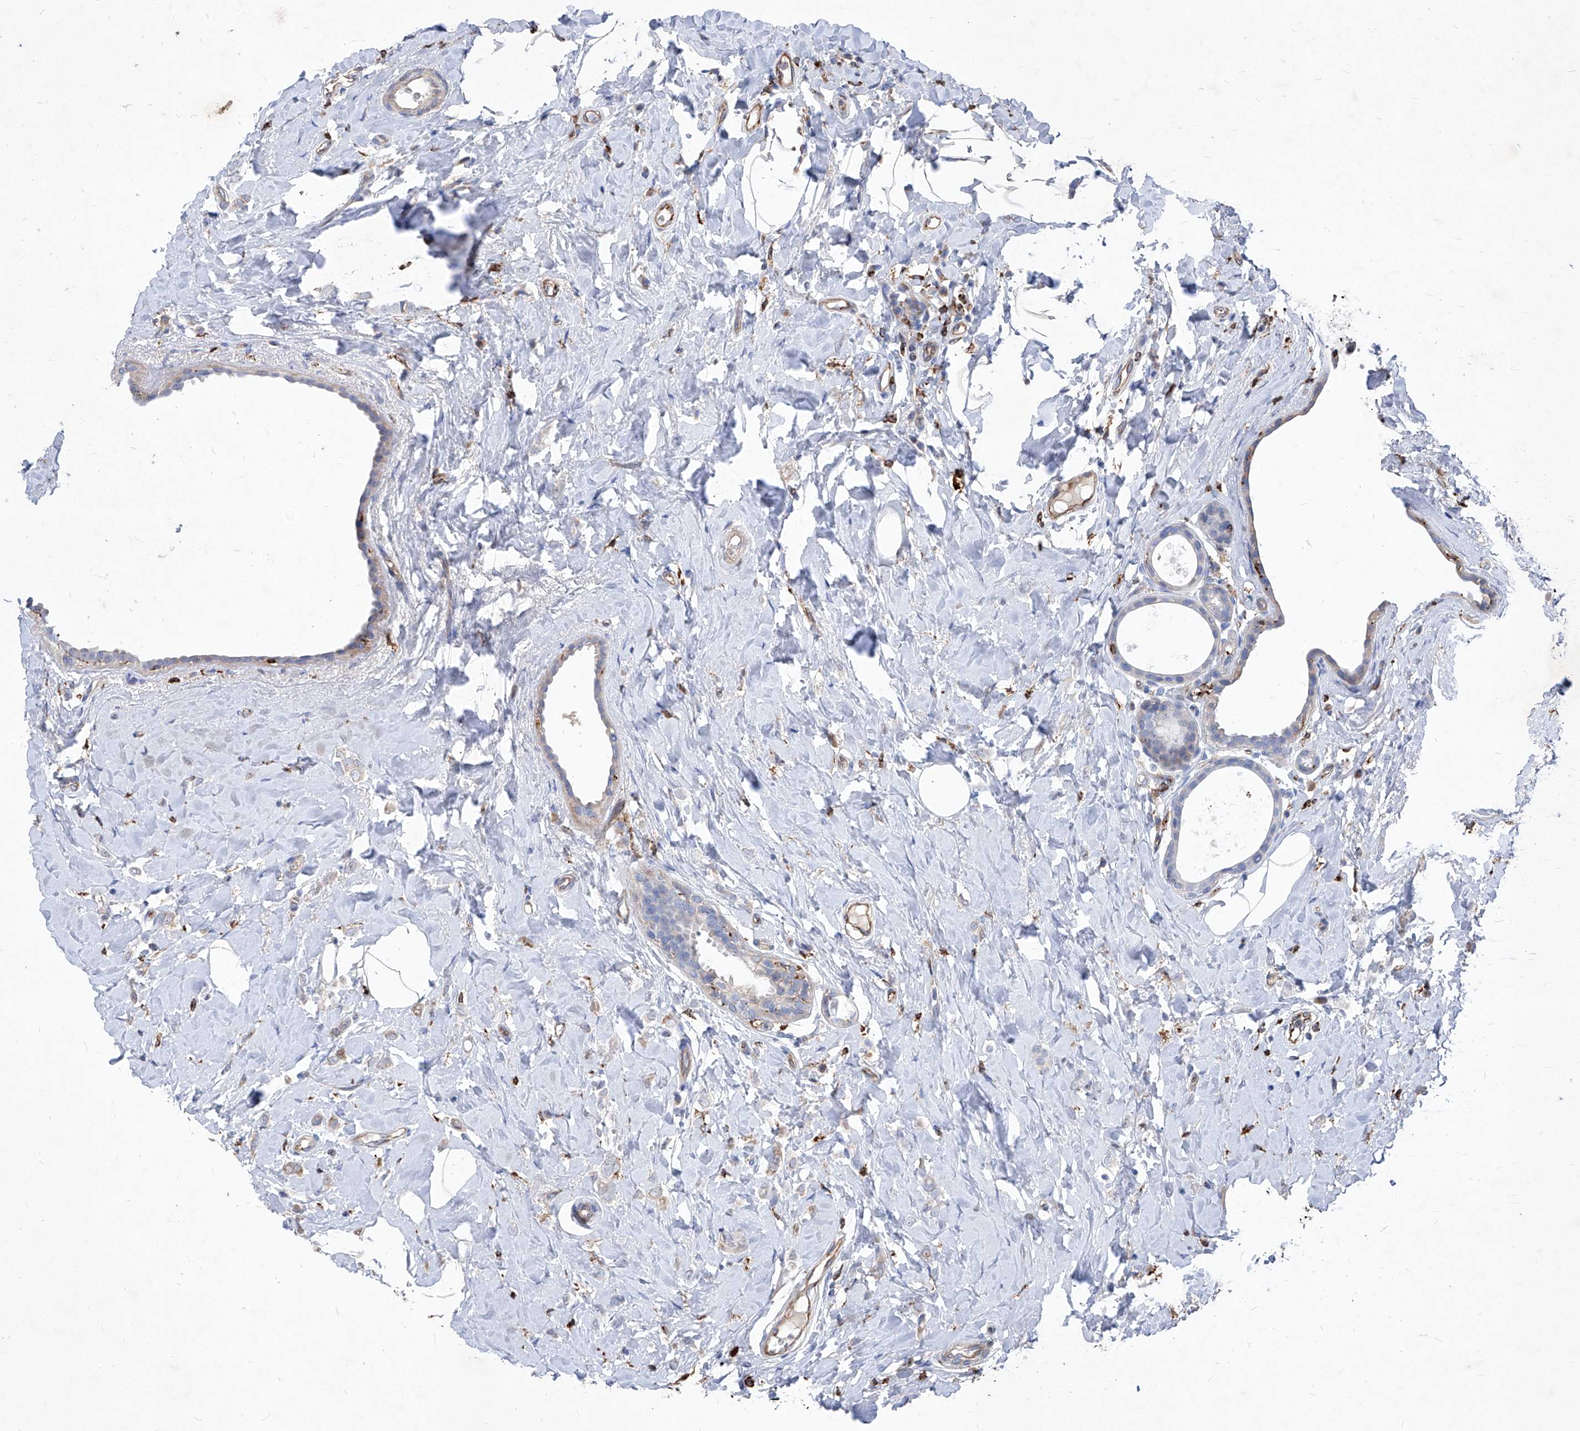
{"staining": {"intensity": "weak", "quantity": "25%-75%", "location": "cytoplasmic/membranous"}, "tissue": "breast cancer", "cell_type": "Tumor cells", "image_type": "cancer", "snomed": [{"axis": "morphology", "description": "Lobular carcinoma"}, {"axis": "topography", "description": "Breast"}], "caption": "Brown immunohistochemical staining in human lobular carcinoma (breast) displays weak cytoplasmic/membranous staining in about 25%-75% of tumor cells. (IHC, brightfield microscopy, high magnification).", "gene": "UBOX5", "patient": {"sex": "female", "age": 47}}